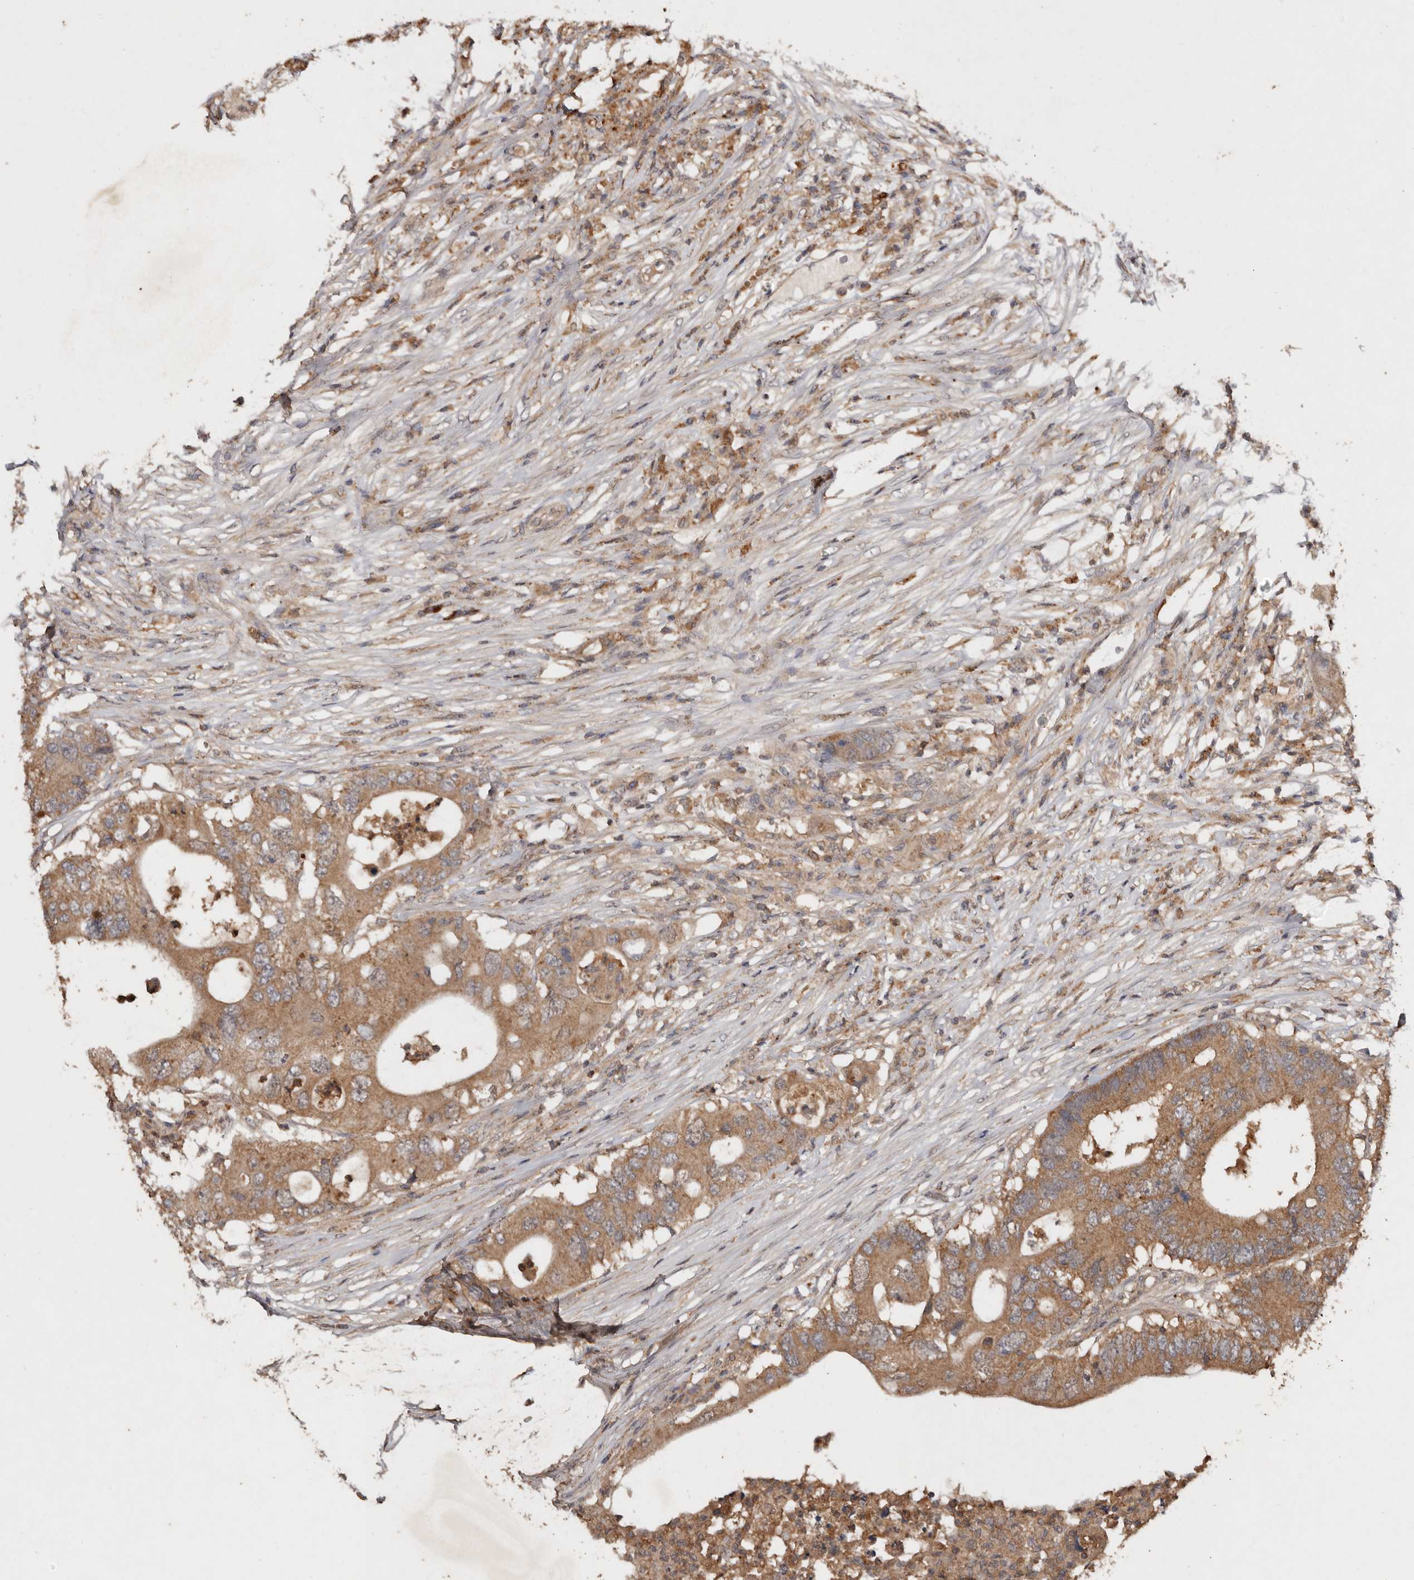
{"staining": {"intensity": "moderate", "quantity": ">75%", "location": "cytoplasmic/membranous"}, "tissue": "colorectal cancer", "cell_type": "Tumor cells", "image_type": "cancer", "snomed": [{"axis": "morphology", "description": "Adenocarcinoma, NOS"}, {"axis": "topography", "description": "Colon"}], "caption": "IHC (DAB) staining of adenocarcinoma (colorectal) displays moderate cytoplasmic/membranous protein positivity in approximately >75% of tumor cells.", "gene": "EDEM1", "patient": {"sex": "male", "age": 71}}